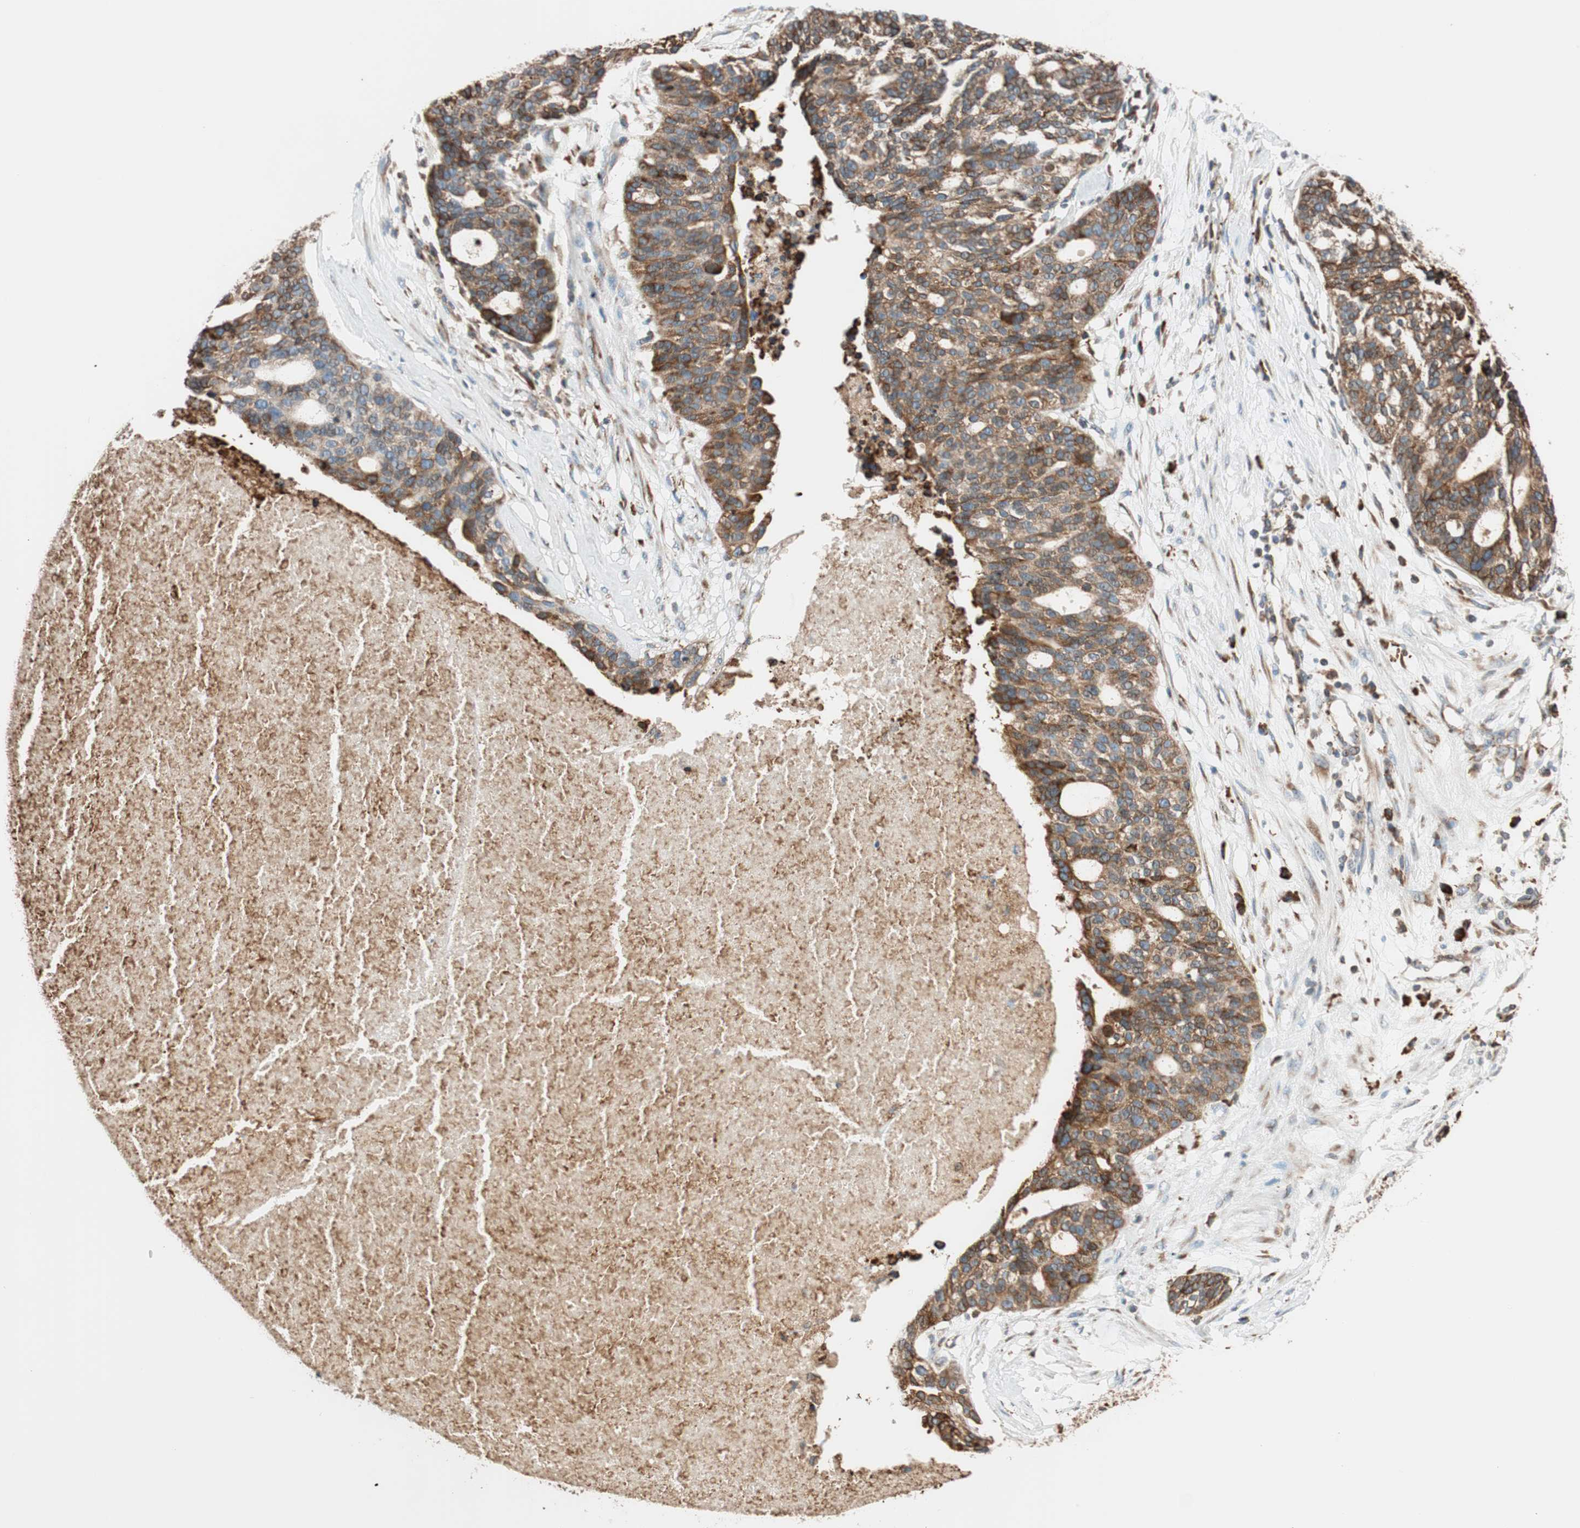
{"staining": {"intensity": "moderate", "quantity": ">75%", "location": "cytoplasmic/membranous"}, "tissue": "ovarian cancer", "cell_type": "Tumor cells", "image_type": "cancer", "snomed": [{"axis": "morphology", "description": "Cystadenocarcinoma, serous, NOS"}, {"axis": "topography", "description": "Ovary"}], "caption": "DAB immunohistochemical staining of ovarian serous cystadenocarcinoma displays moderate cytoplasmic/membranous protein positivity in approximately >75% of tumor cells. (IHC, brightfield microscopy, high magnification).", "gene": "PRKCSH", "patient": {"sex": "female", "age": 59}}